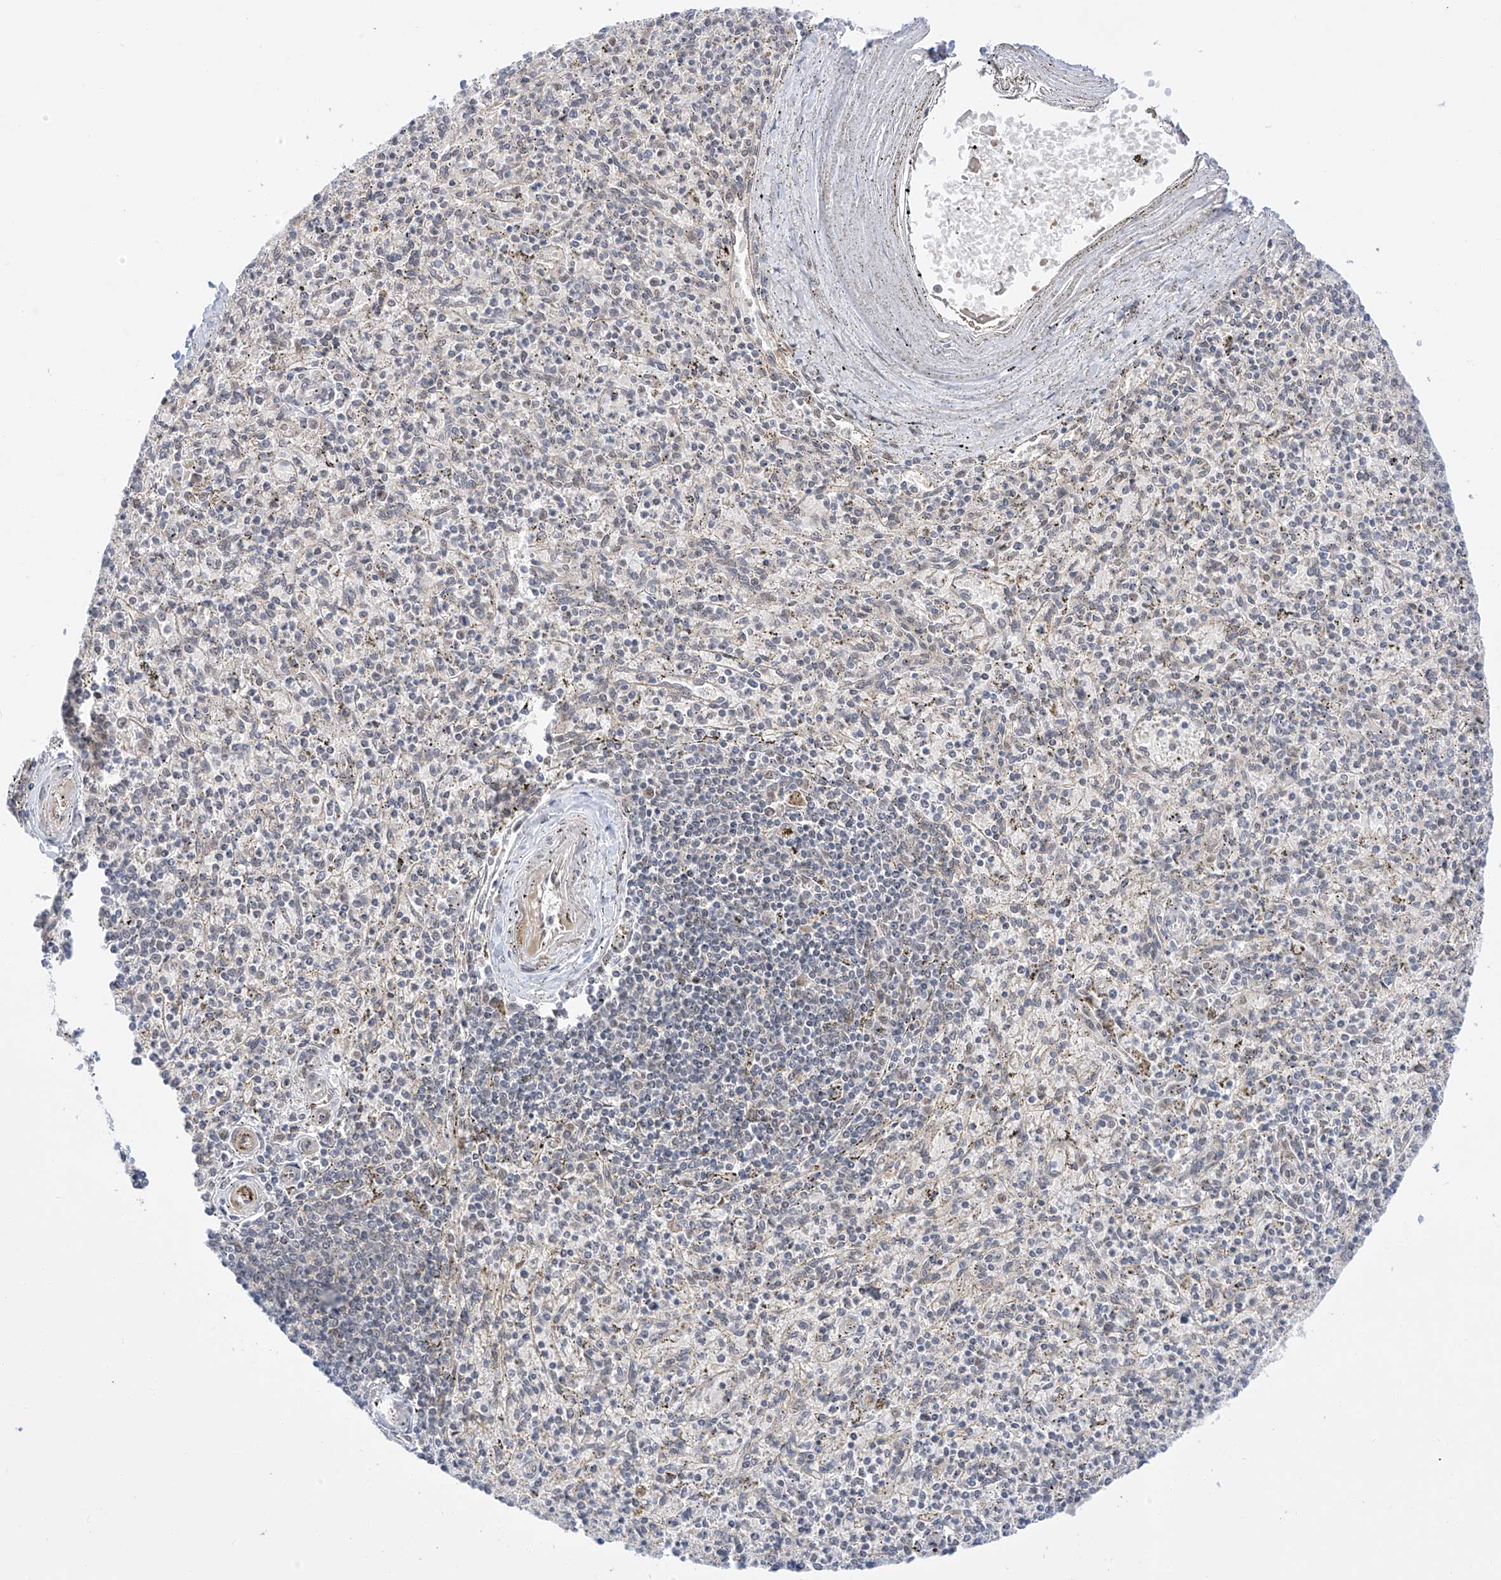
{"staining": {"intensity": "weak", "quantity": "<25%", "location": "nuclear"}, "tissue": "spleen", "cell_type": "Cells in red pulp", "image_type": "normal", "snomed": [{"axis": "morphology", "description": "Normal tissue, NOS"}, {"axis": "topography", "description": "Spleen"}], "caption": "Image shows no protein staining in cells in red pulp of unremarkable spleen. Nuclei are stained in blue.", "gene": "POGK", "patient": {"sex": "male", "age": 72}}